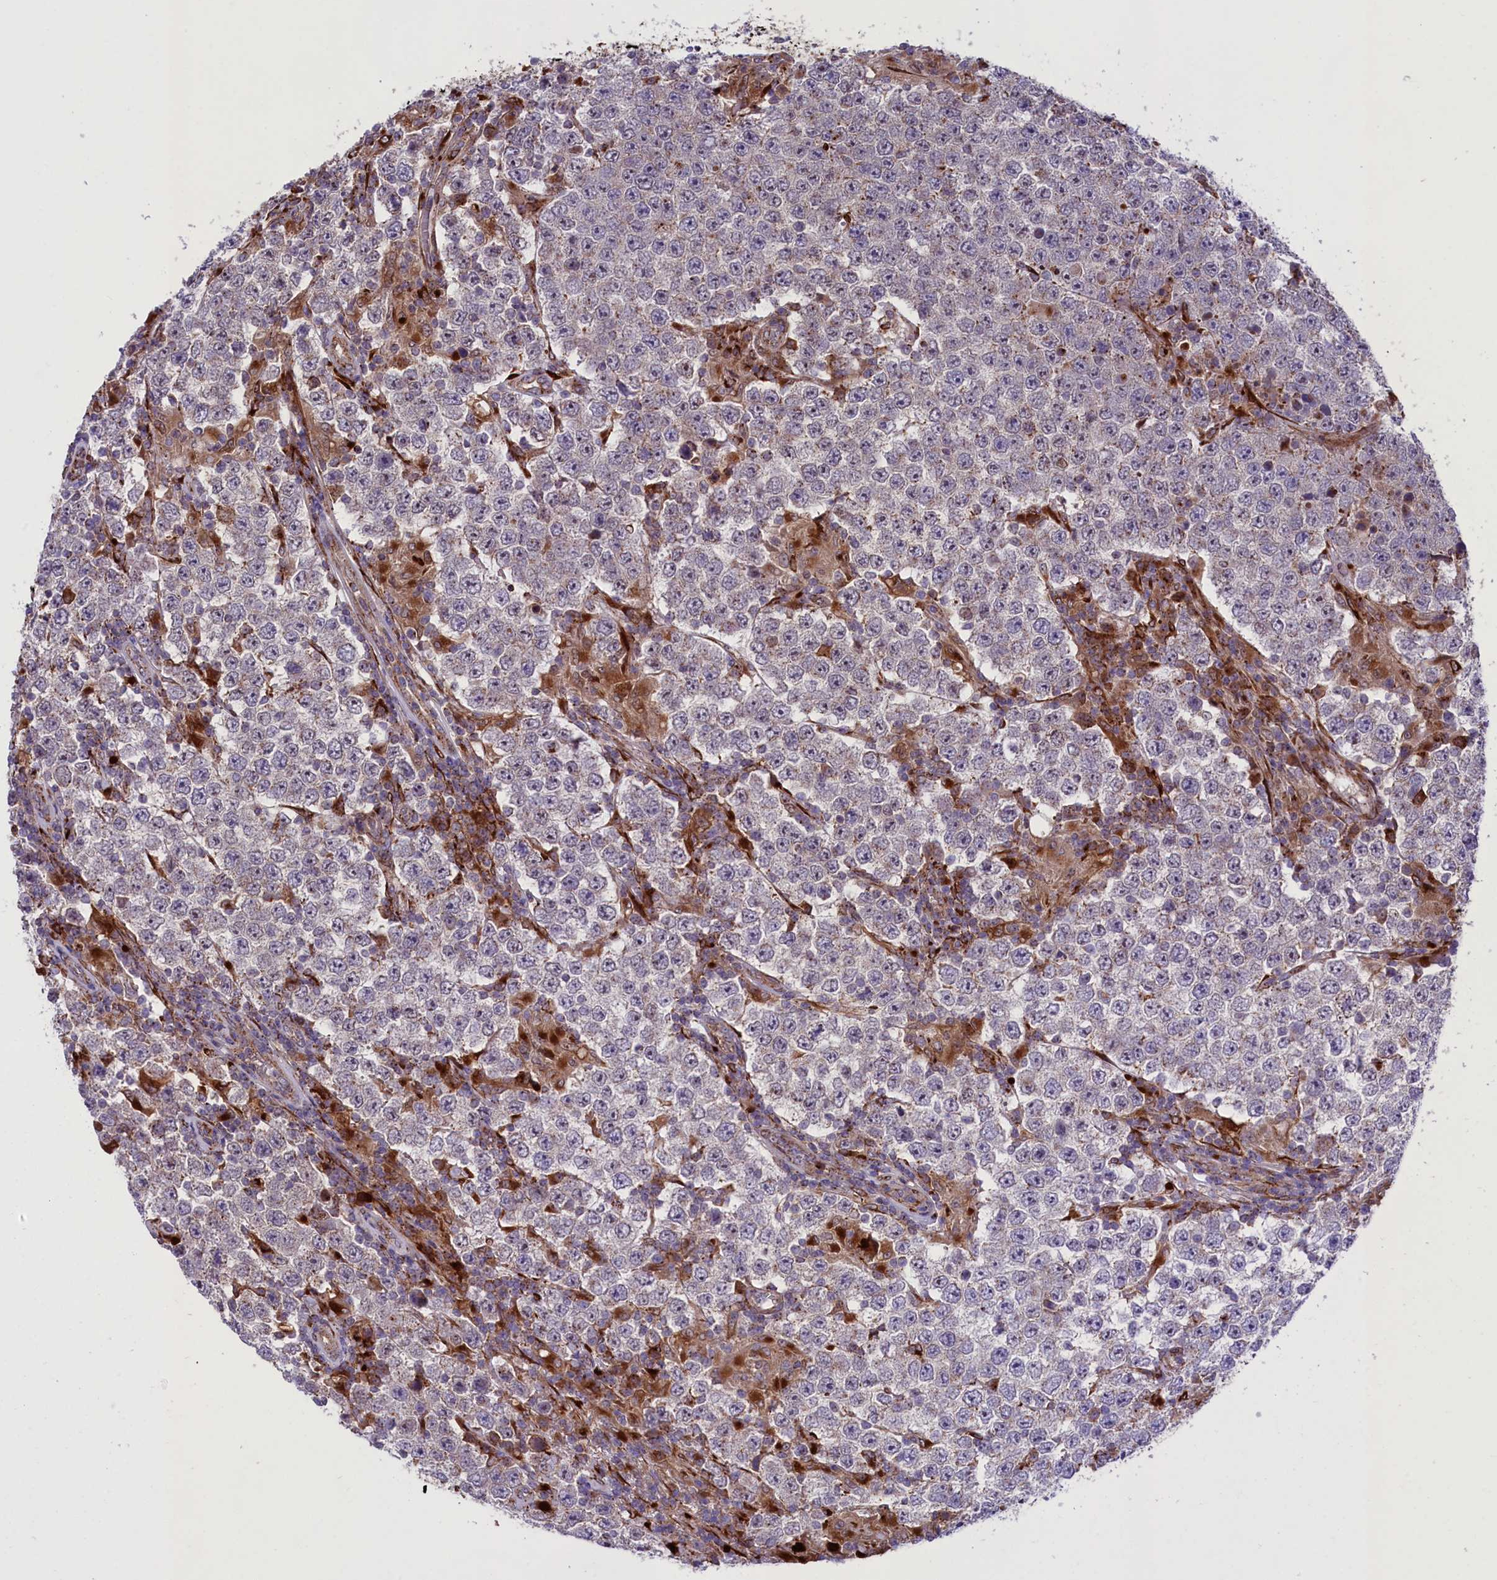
{"staining": {"intensity": "negative", "quantity": "none", "location": "none"}, "tissue": "testis cancer", "cell_type": "Tumor cells", "image_type": "cancer", "snomed": [{"axis": "morphology", "description": "Normal tissue, NOS"}, {"axis": "morphology", "description": "Urothelial carcinoma, High grade"}, {"axis": "morphology", "description": "Seminoma, NOS"}, {"axis": "morphology", "description": "Carcinoma, Embryonal, NOS"}, {"axis": "topography", "description": "Urinary bladder"}, {"axis": "topography", "description": "Testis"}], "caption": "IHC of testis cancer exhibits no positivity in tumor cells.", "gene": "MAN2B1", "patient": {"sex": "male", "age": 41}}